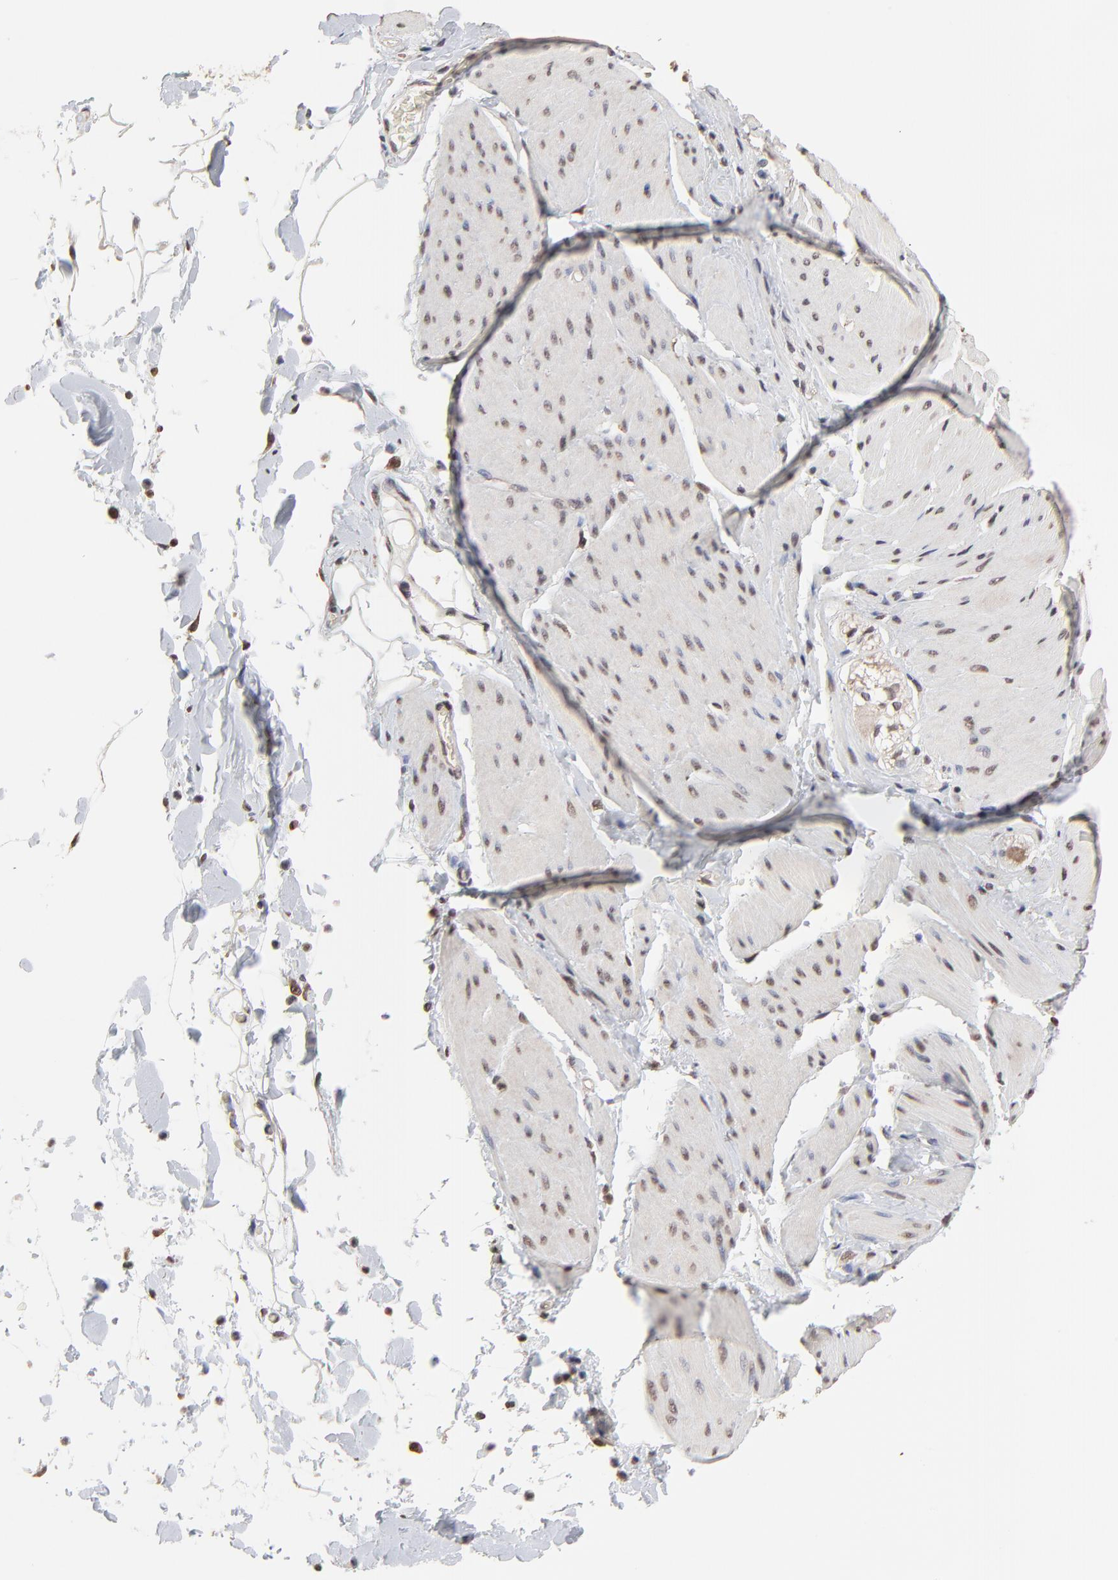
{"staining": {"intensity": "moderate", "quantity": "25%-75%", "location": "cytoplasmic/membranous"}, "tissue": "smooth muscle", "cell_type": "Smooth muscle cells", "image_type": "normal", "snomed": [{"axis": "morphology", "description": "Normal tissue, NOS"}, {"axis": "topography", "description": "Smooth muscle"}, {"axis": "topography", "description": "Colon"}], "caption": "A brown stain labels moderate cytoplasmic/membranous positivity of a protein in smooth muscle cells of unremarkable smooth muscle. (DAB = brown stain, brightfield microscopy at high magnification).", "gene": "CHM", "patient": {"sex": "male", "age": 67}}